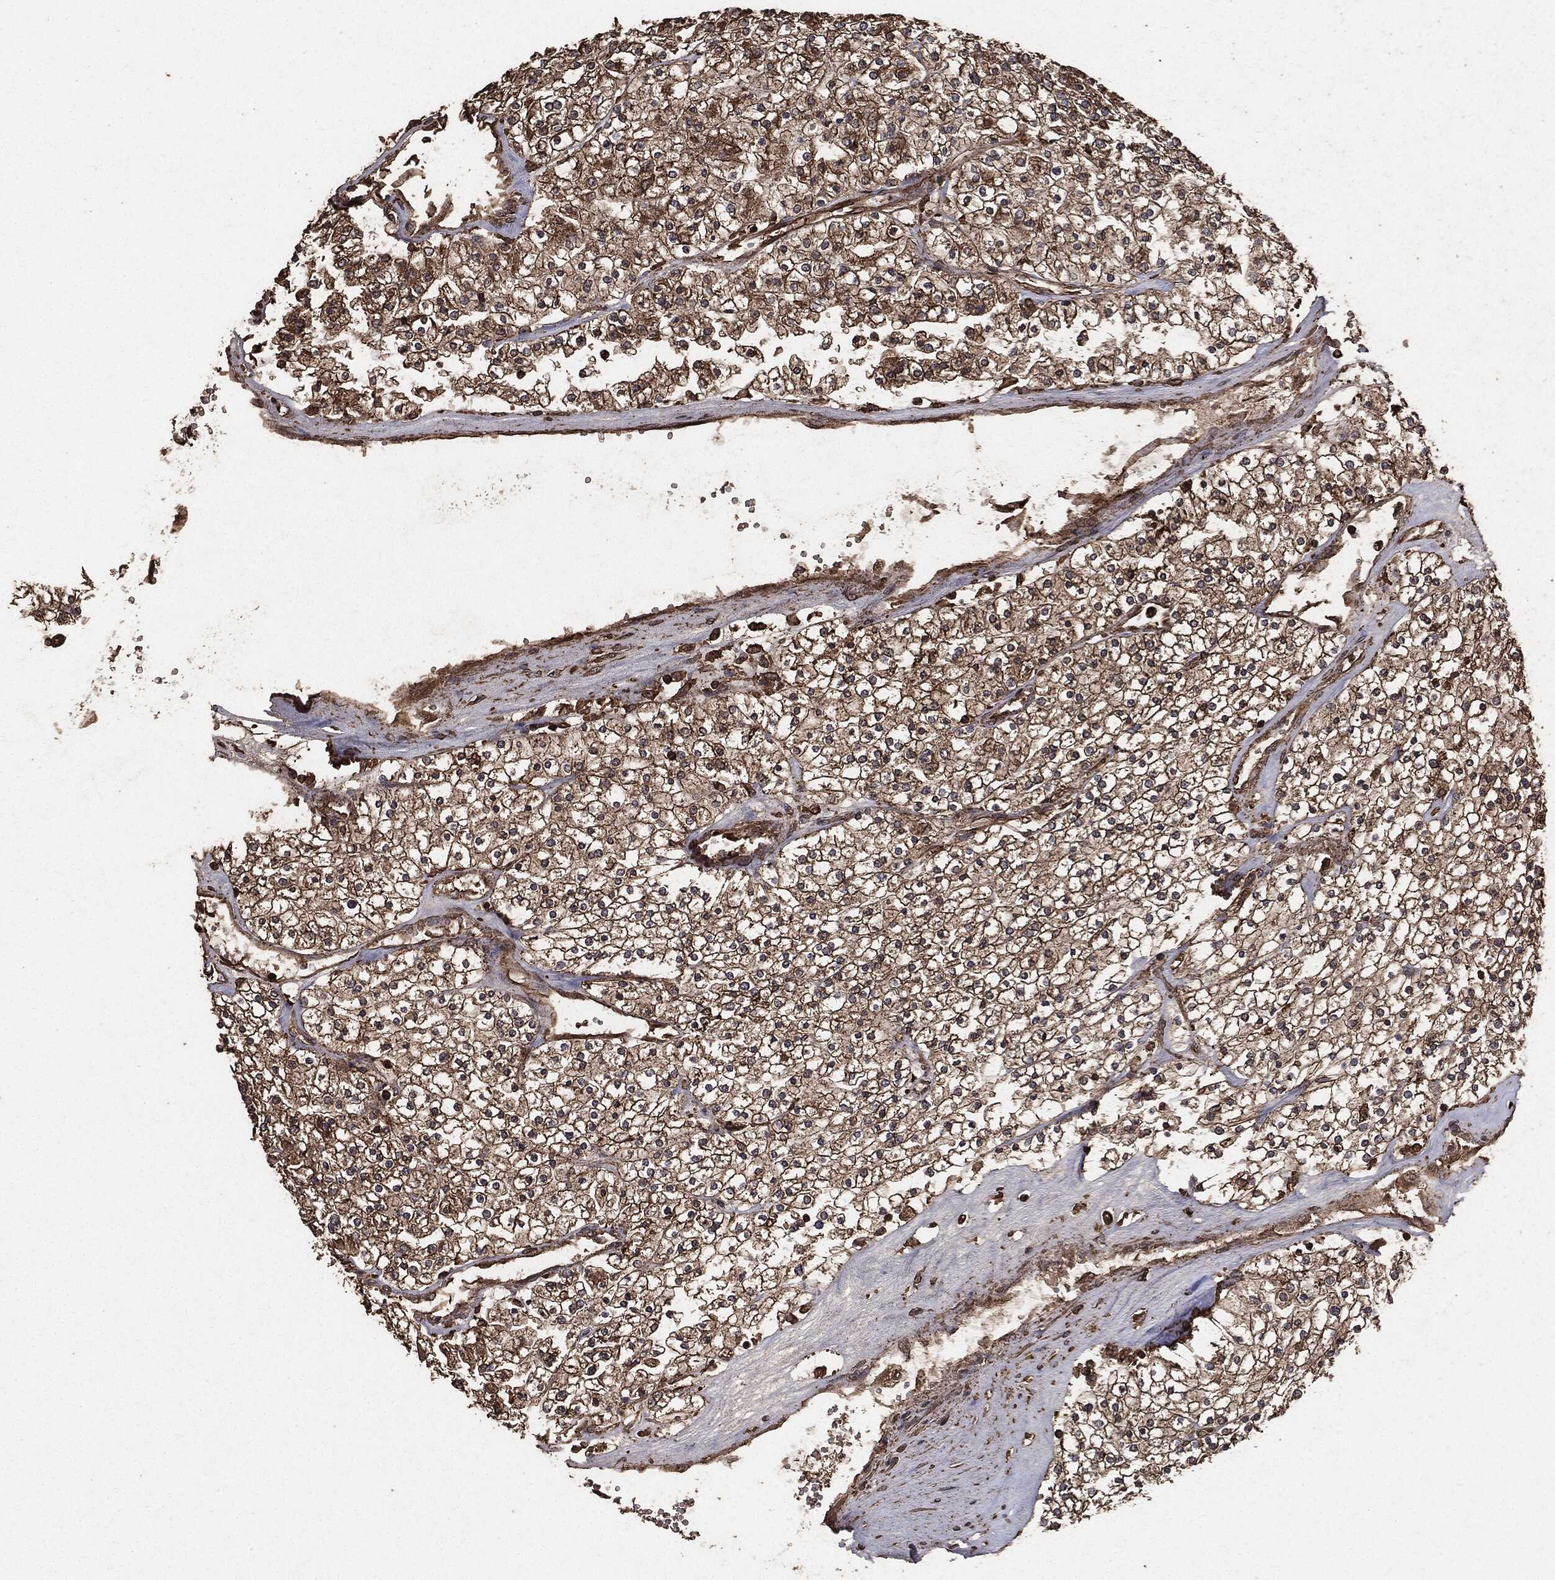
{"staining": {"intensity": "moderate", "quantity": ">75%", "location": "cytoplasmic/membranous"}, "tissue": "renal cancer", "cell_type": "Tumor cells", "image_type": "cancer", "snomed": [{"axis": "morphology", "description": "Adenocarcinoma, NOS"}, {"axis": "topography", "description": "Kidney"}], "caption": "Protein expression analysis of adenocarcinoma (renal) exhibits moderate cytoplasmic/membranous staining in approximately >75% of tumor cells. The protein of interest is shown in brown color, while the nuclei are stained blue.", "gene": "MTOR", "patient": {"sex": "male", "age": 80}}